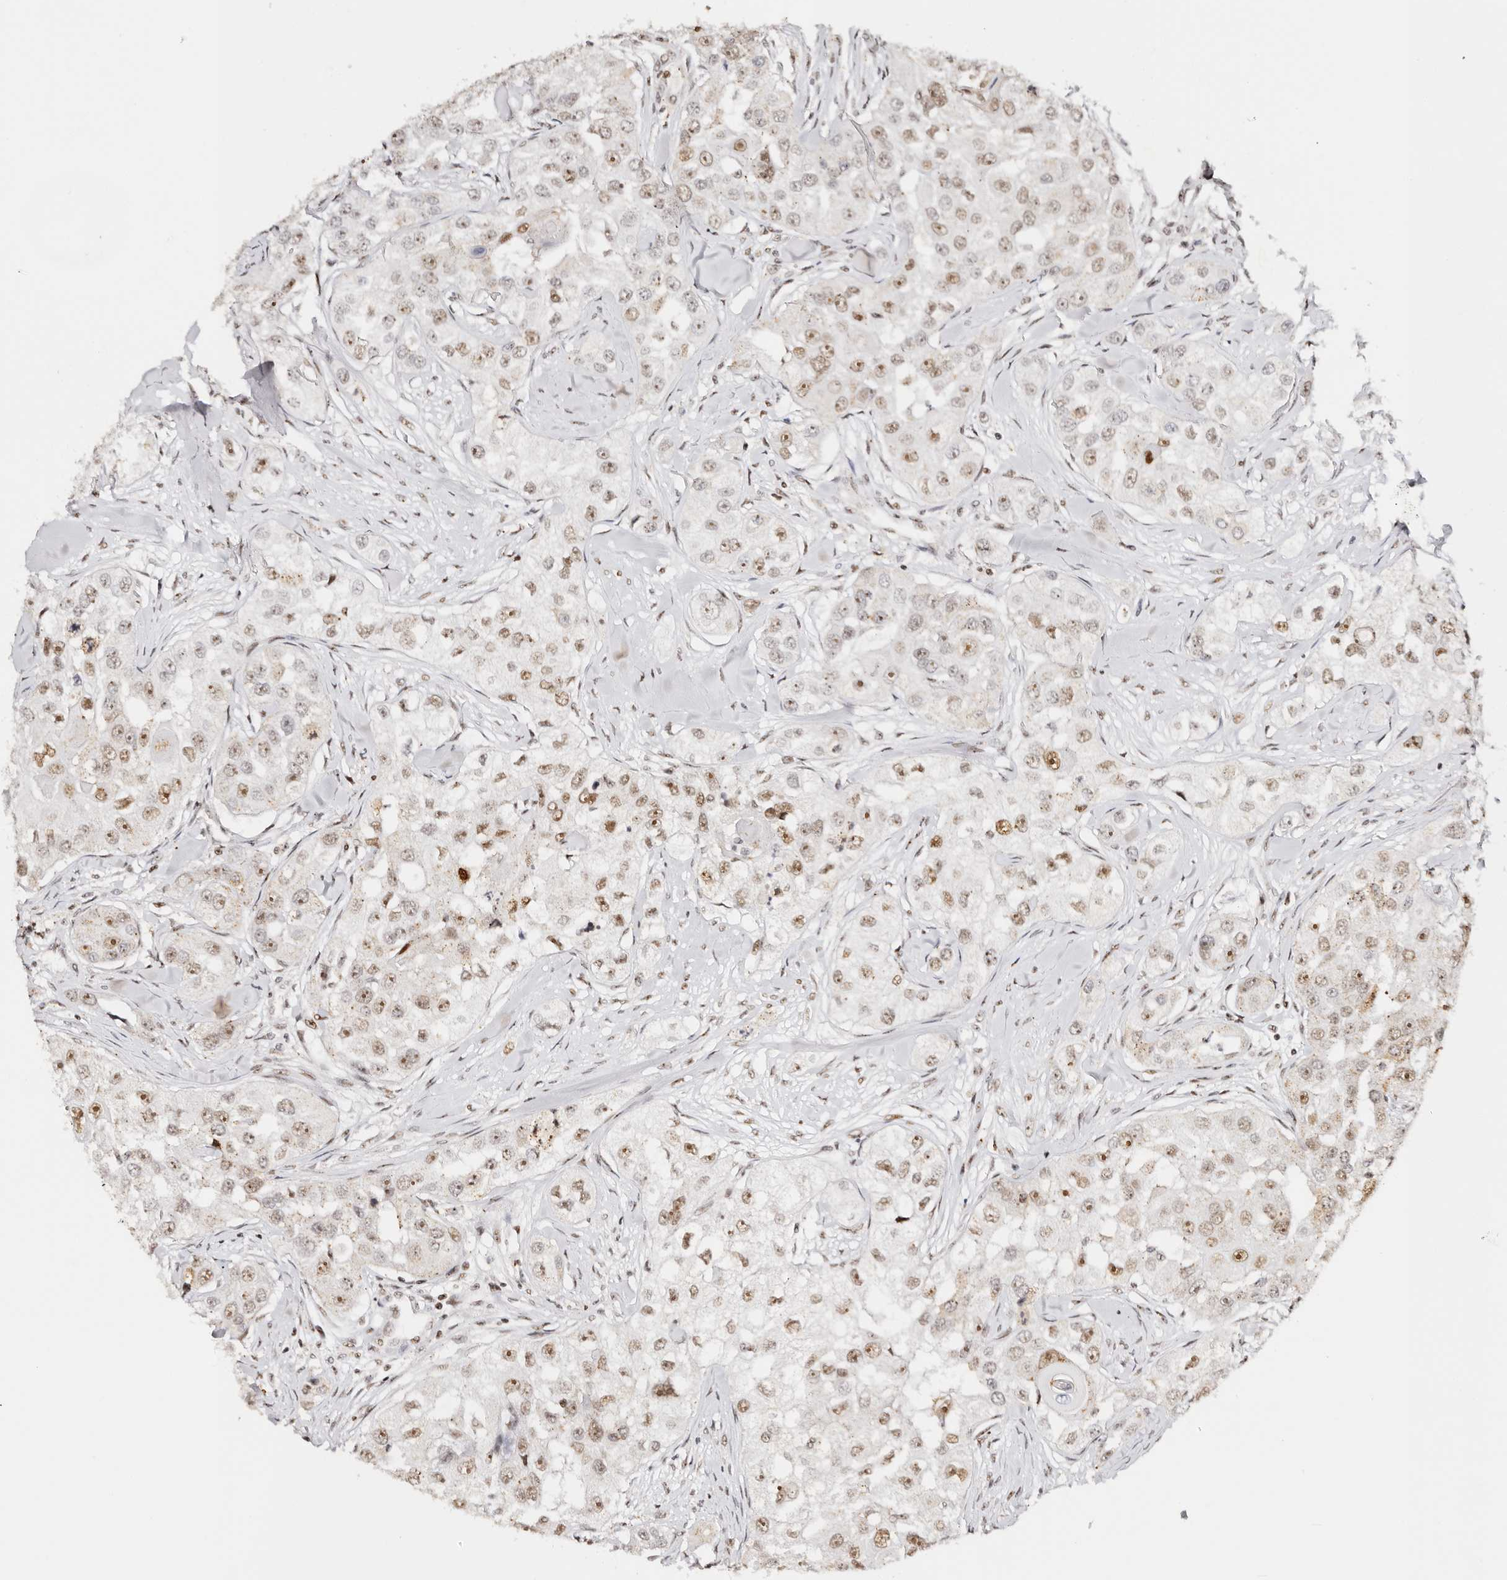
{"staining": {"intensity": "strong", "quantity": "25%-75%", "location": "nuclear"}, "tissue": "head and neck cancer", "cell_type": "Tumor cells", "image_type": "cancer", "snomed": [{"axis": "morphology", "description": "Normal tissue, NOS"}, {"axis": "morphology", "description": "Squamous cell carcinoma, NOS"}, {"axis": "topography", "description": "Skeletal muscle"}, {"axis": "topography", "description": "Head-Neck"}], "caption": "The image demonstrates a brown stain indicating the presence of a protein in the nuclear of tumor cells in head and neck squamous cell carcinoma. The staining was performed using DAB to visualize the protein expression in brown, while the nuclei were stained in blue with hematoxylin (Magnification: 20x).", "gene": "IQGAP3", "patient": {"sex": "male", "age": 51}}